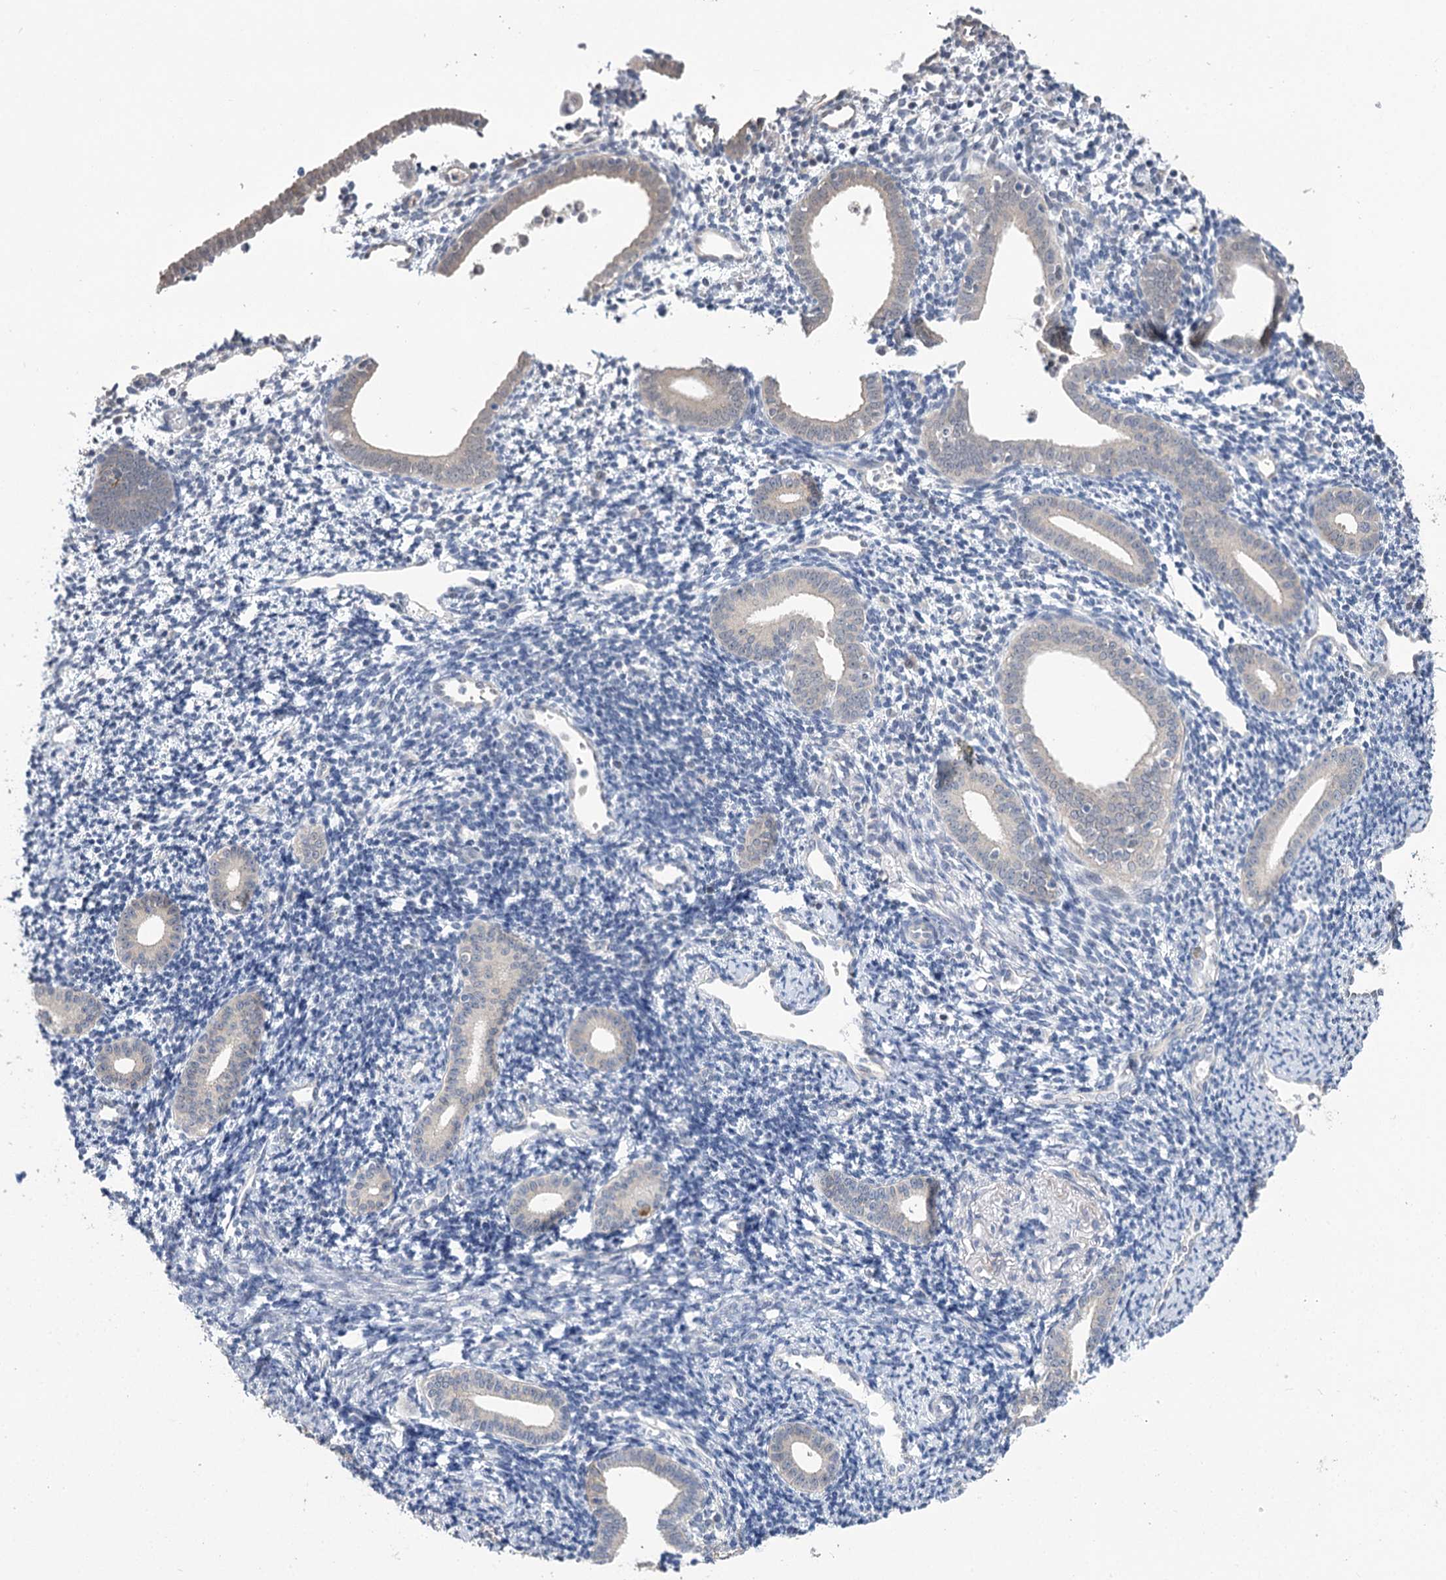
{"staining": {"intensity": "negative", "quantity": "none", "location": "none"}, "tissue": "endometrium", "cell_type": "Cells in endometrial stroma", "image_type": "normal", "snomed": [{"axis": "morphology", "description": "Normal tissue, NOS"}, {"axis": "topography", "description": "Endometrium"}], "caption": "IHC histopathology image of unremarkable human endometrium stained for a protein (brown), which demonstrates no expression in cells in endometrial stroma.", "gene": "PHYHIPL", "patient": {"sex": "female", "age": 56}}